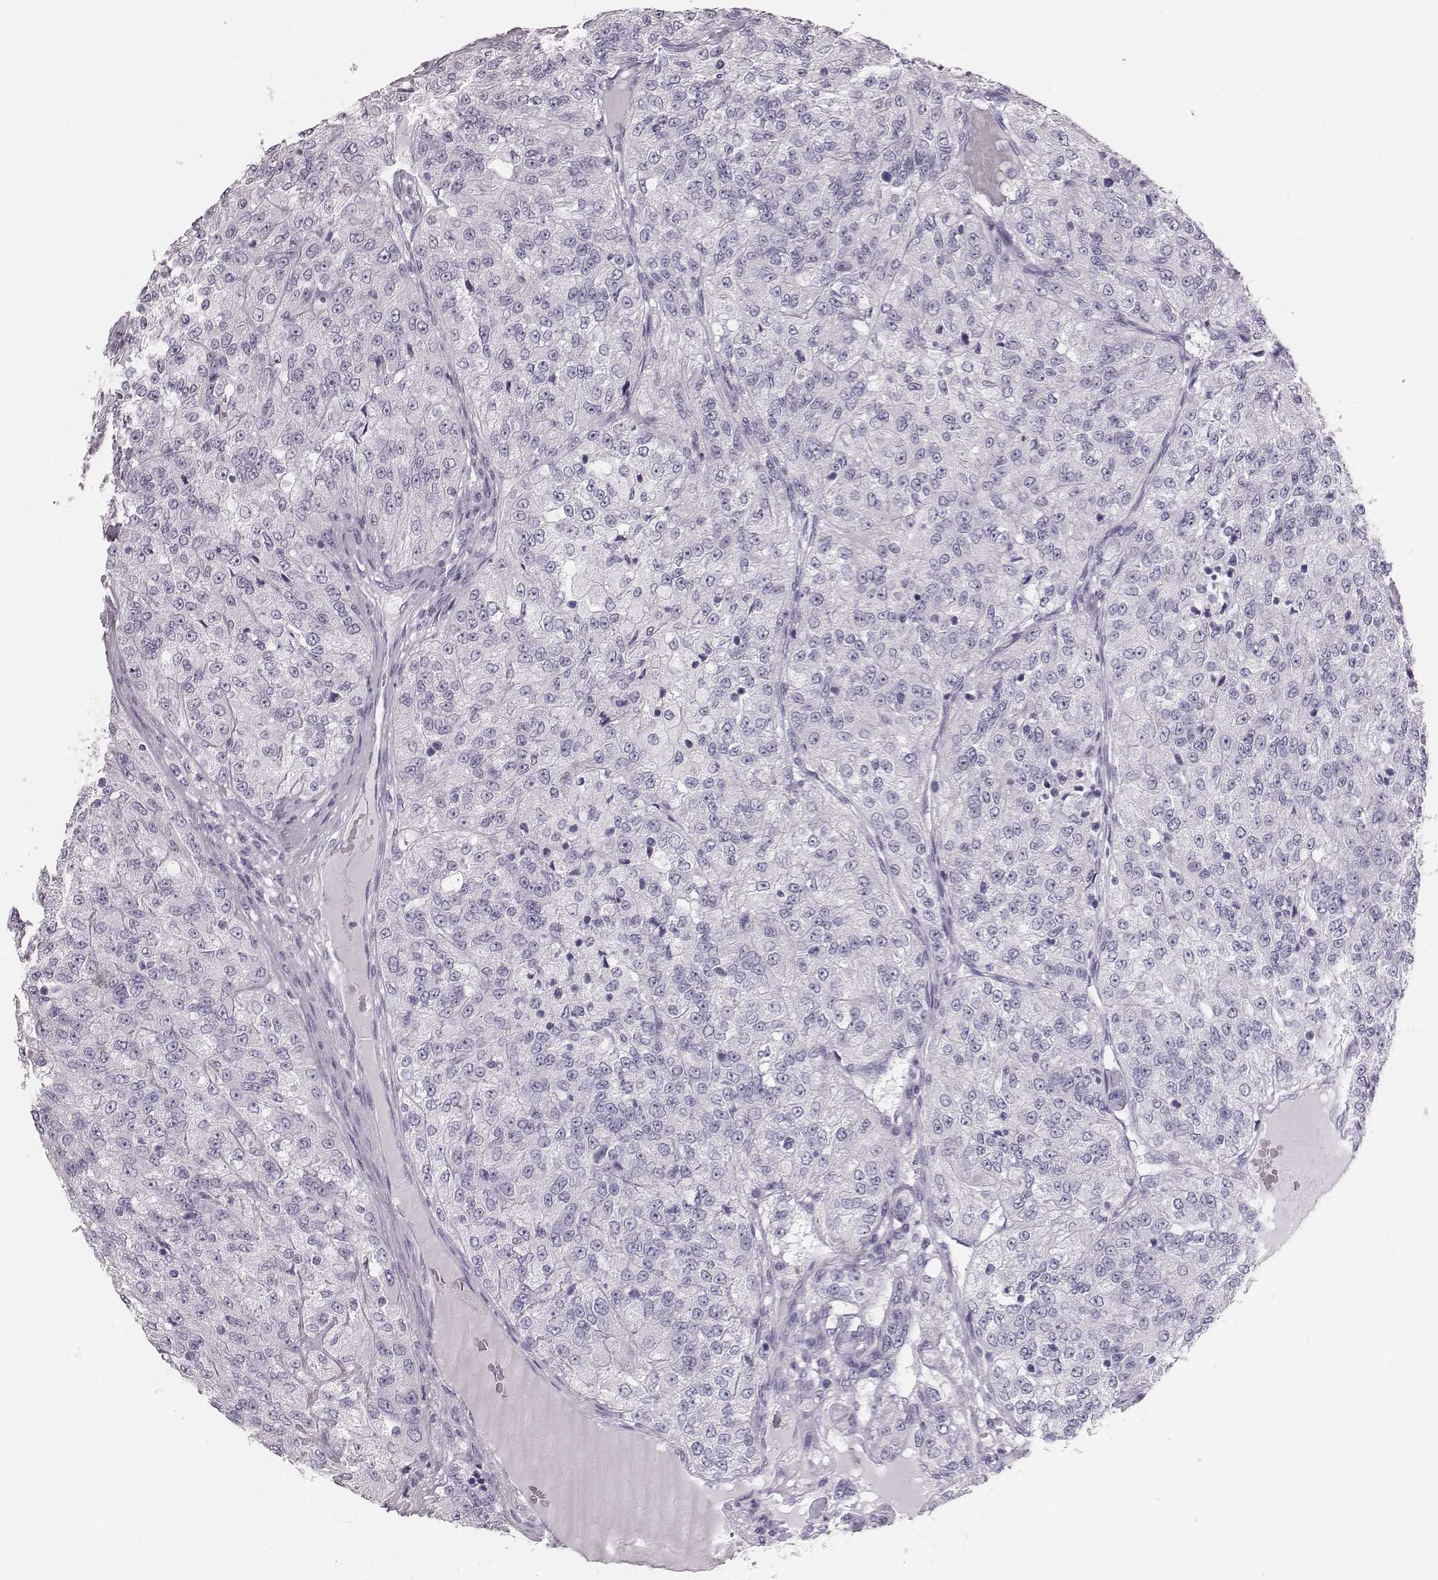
{"staining": {"intensity": "negative", "quantity": "none", "location": "none"}, "tissue": "renal cancer", "cell_type": "Tumor cells", "image_type": "cancer", "snomed": [{"axis": "morphology", "description": "Adenocarcinoma, NOS"}, {"axis": "topography", "description": "Kidney"}], "caption": "A micrograph of human renal adenocarcinoma is negative for staining in tumor cells. (DAB (3,3'-diaminobenzidine) IHC visualized using brightfield microscopy, high magnification).", "gene": "H1-6", "patient": {"sex": "female", "age": 63}}